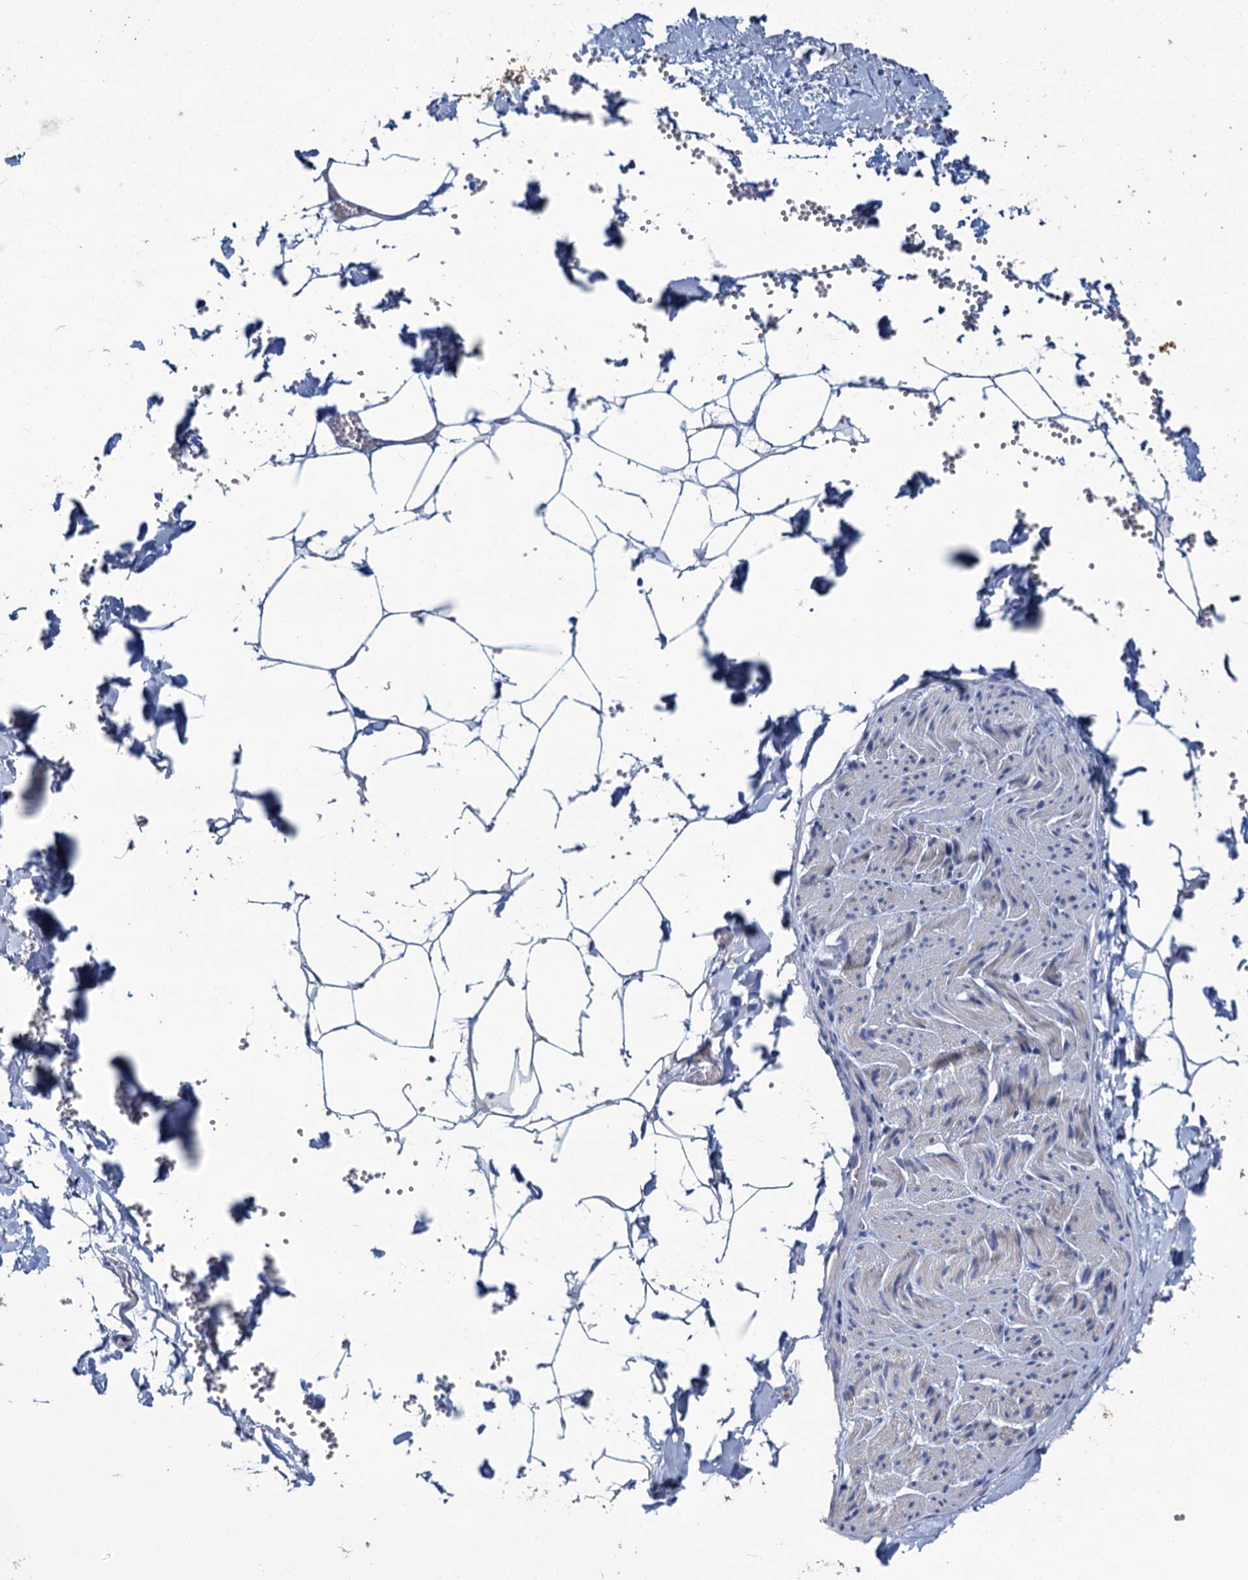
{"staining": {"intensity": "negative", "quantity": "none", "location": "none"}, "tissue": "adipose tissue", "cell_type": "Adipocytes", "image_type": "normal", "snomed": [{"axis": "morphology", "description": "Normal tissue, NOS"}, {"axis": "topography", "description": "Gallbladder"}, {"axis": "topography", "description": "Peripheral nerve tissue"}], "caption": "IHC image of unremarkable adipose tissue stained for a protein (brown), which exhibits no positivity in adipocytes. Nuclei are stained in blue.", "gene": "SNCB", "patient": {"sex": "male", "age": 38}}